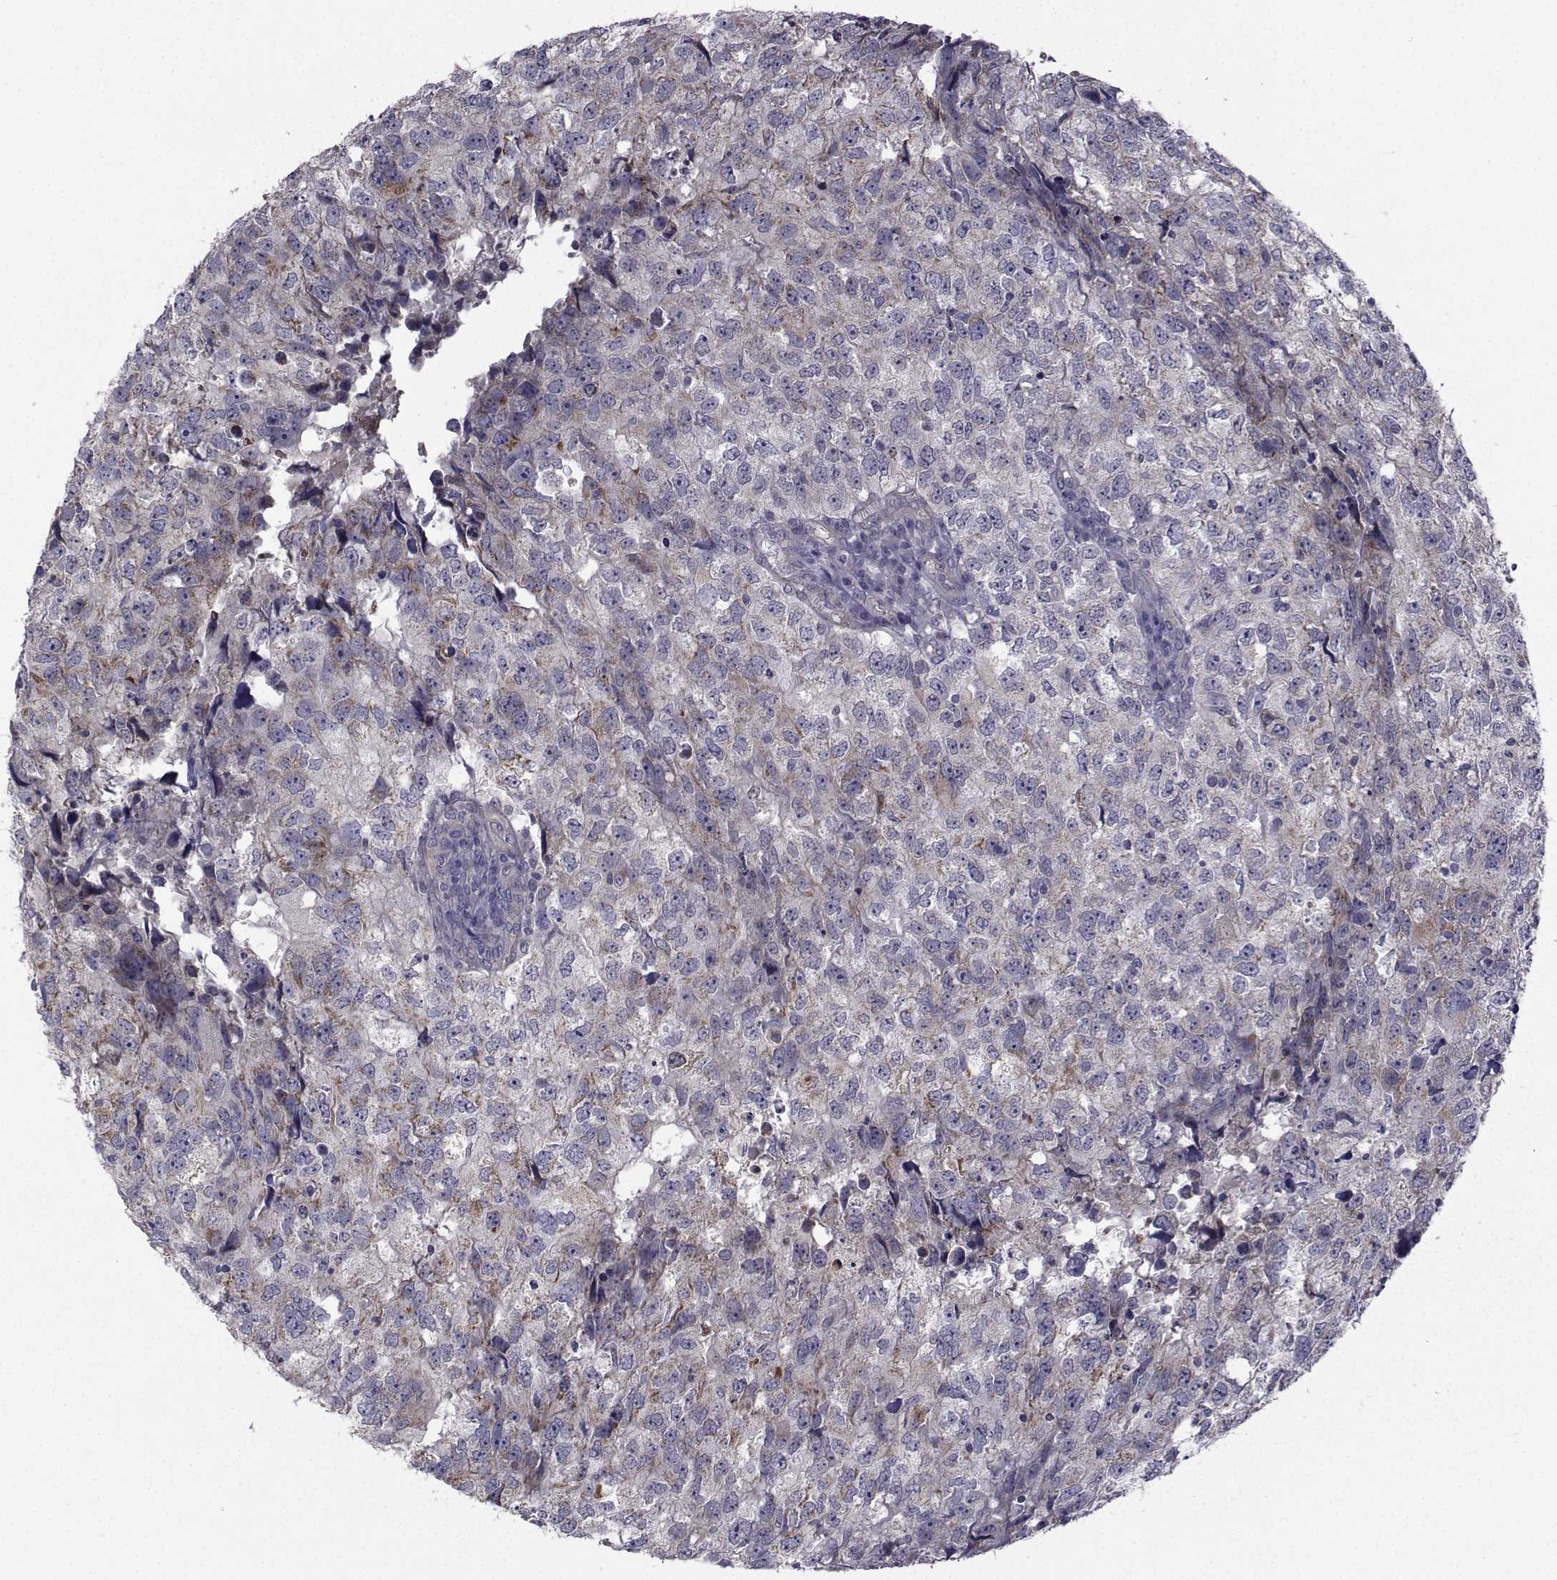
{"staining": {"intensity": "negative", "quantity": "none", "location": "none"}, "tissue": "breast cancer", "cell_type": "Tumor cells", "image_type": "cancer", "snomed": [{"axis": "morphology", "description": "Duct carcinoma"}, {"axis": "topography", "description": "Breast"}], "caption": "Immunohistochemical staining of human breast cancer demonstrates no significant expression in tumor cells.", "gene": "CFAP74", "patient": {"sex": "female", "age": 30}}